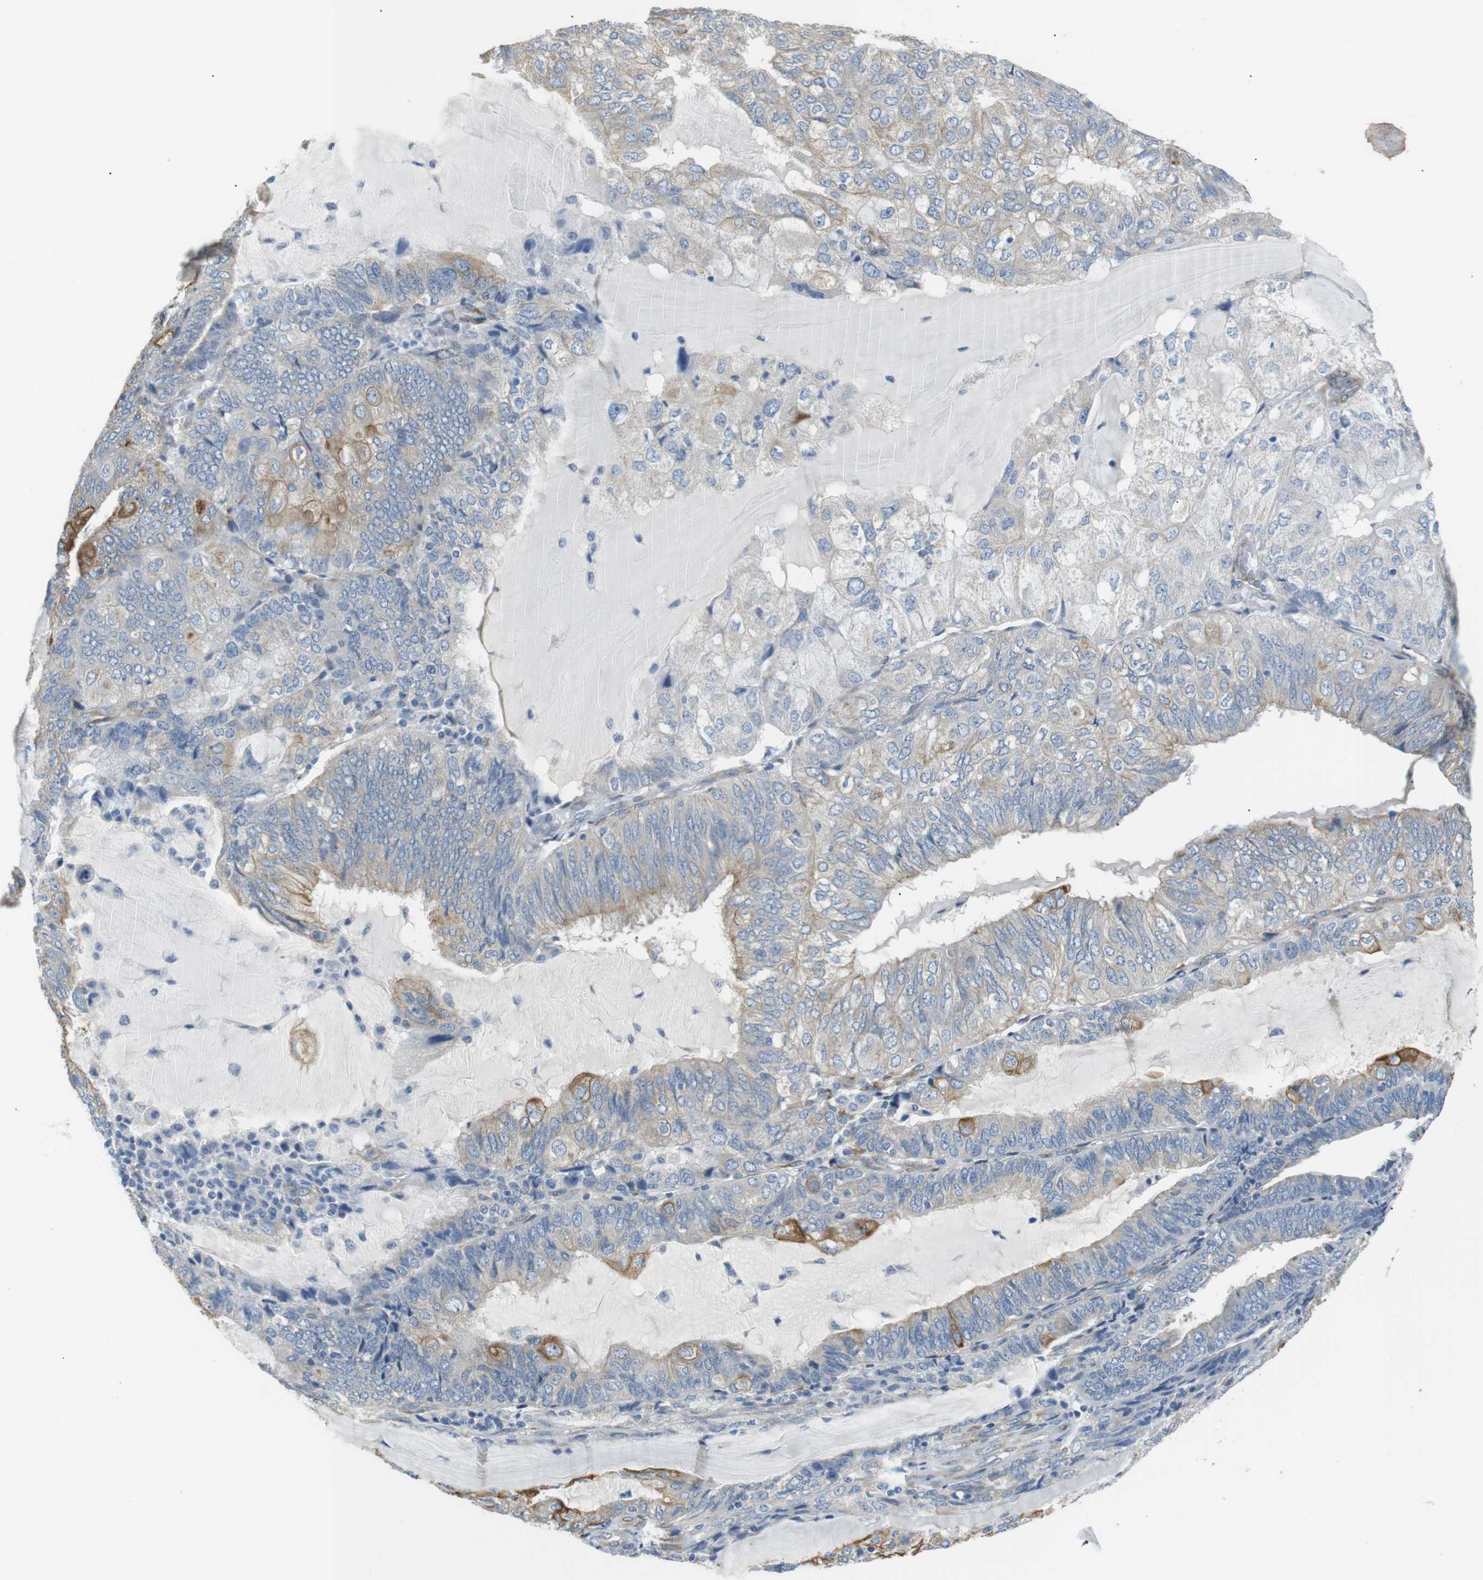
{"staining": {"intensity": "weak", "quantity": "<25%", "location": "cytoplasmic/membranous"}, "tissue": "endometrial cancer", "cell_type": "Tumor cells", "image_type": "cancer", "snomed": [{"axis": "morphology", "description": "Adenocarcinoma, NOS"}, {"axis": "topography", "description": "Endometrium"}], "caption": "Tumor cells are negative for protein expression in human endometrial cancer (adenocarcinoma).", "gene": "UNC5CL", "patient": {"sex": "female", "age": 81}}